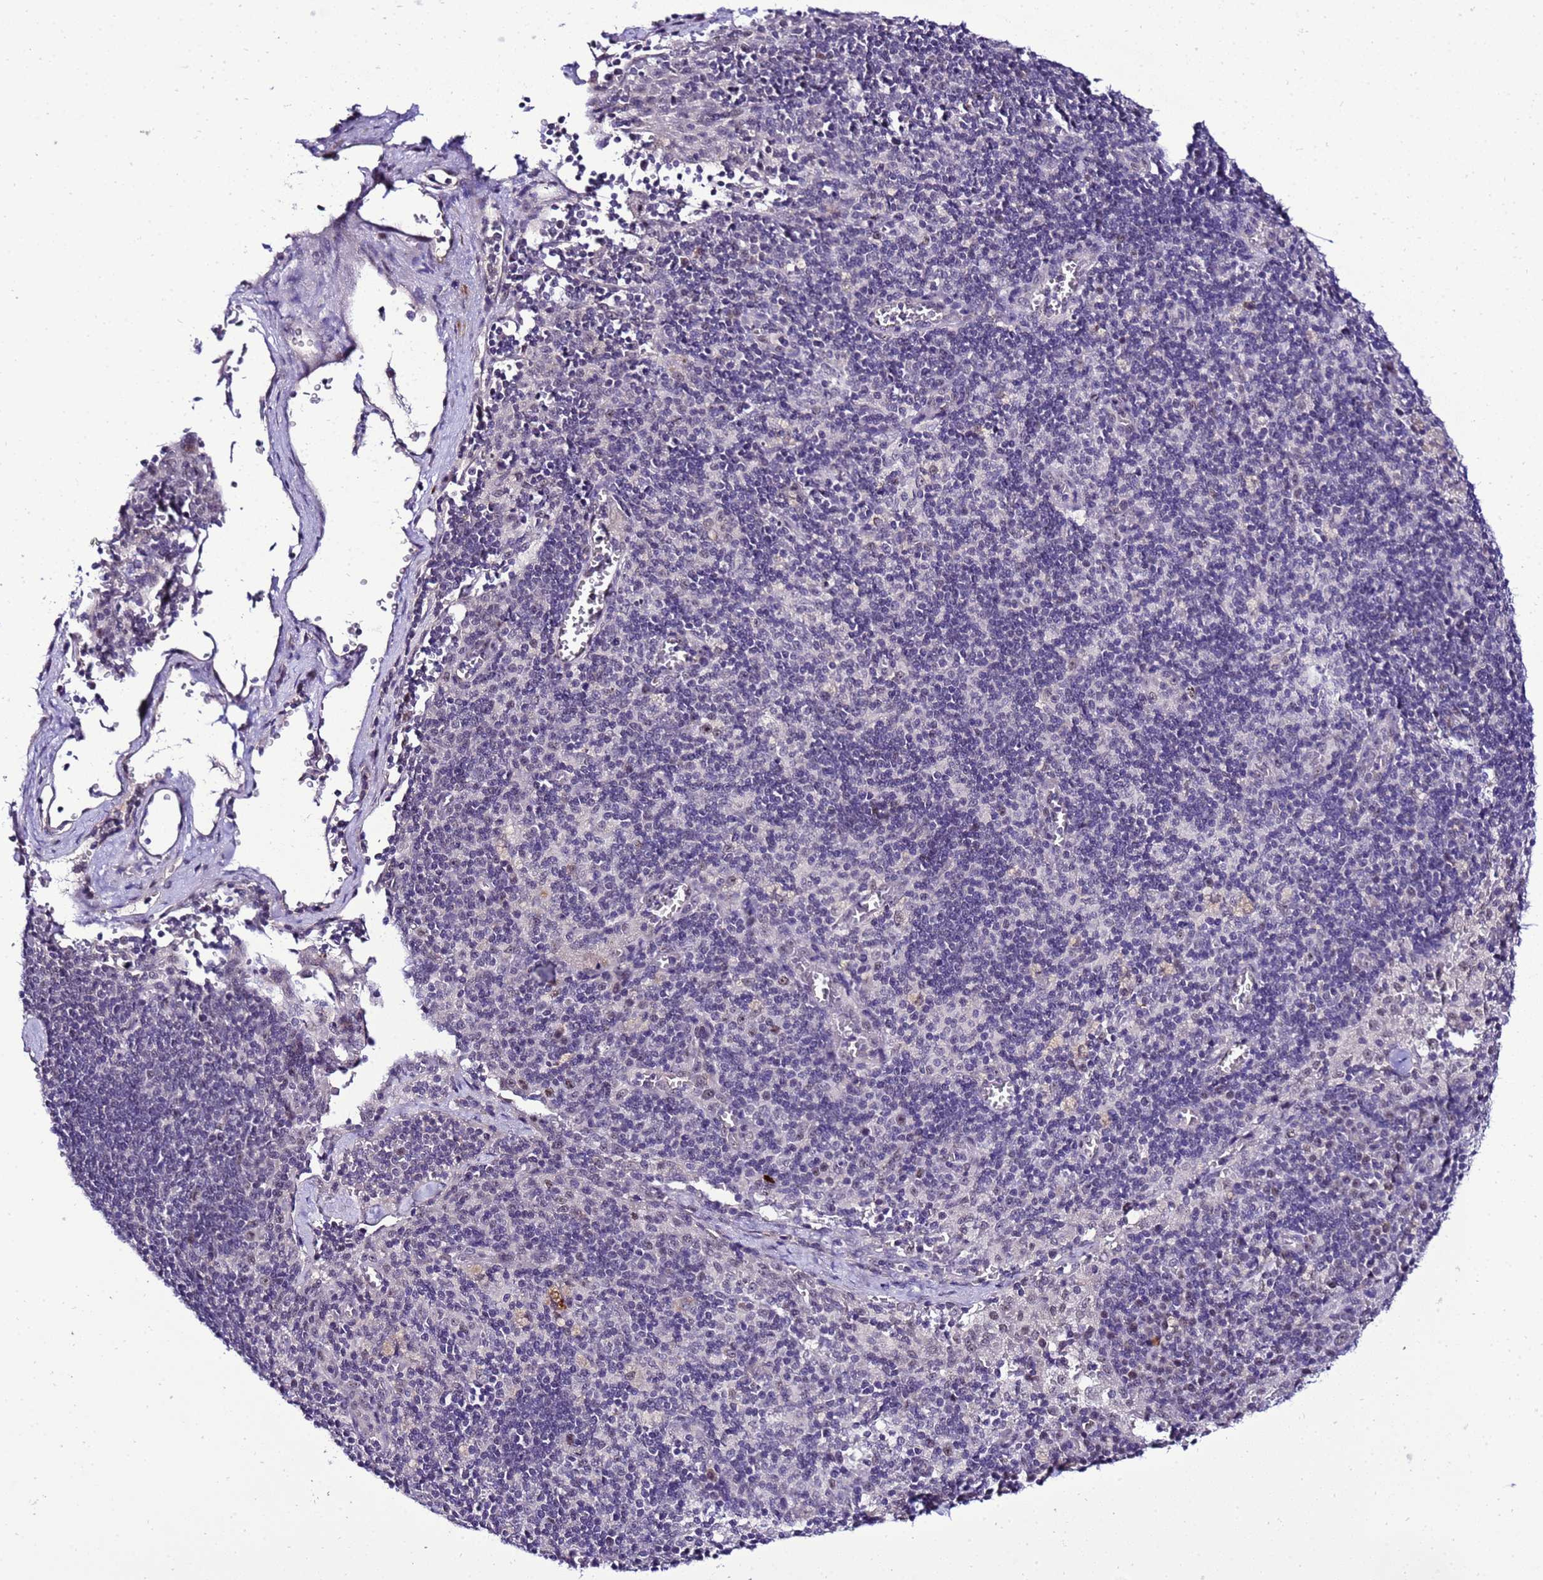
{"staining": {"intensity": "negative", "quantity": "none", "location": "none"}, "tissue": "pancreatic cancer", "cell_type": "Tumor cells", "image_type": "cancer", "snomed": [{"axis": "morphology", "description": "Adenocarcinoma, NOS"}, {"axis": "topography", "description": "Pancreas"}], "caption": "This is an IHC micrograph of human pancreatic cancer (adenocarcinoma). There is no positivity in tumor cells.", "gene": "C19orf47", "patient": {"sex": "male", "age": 65}}